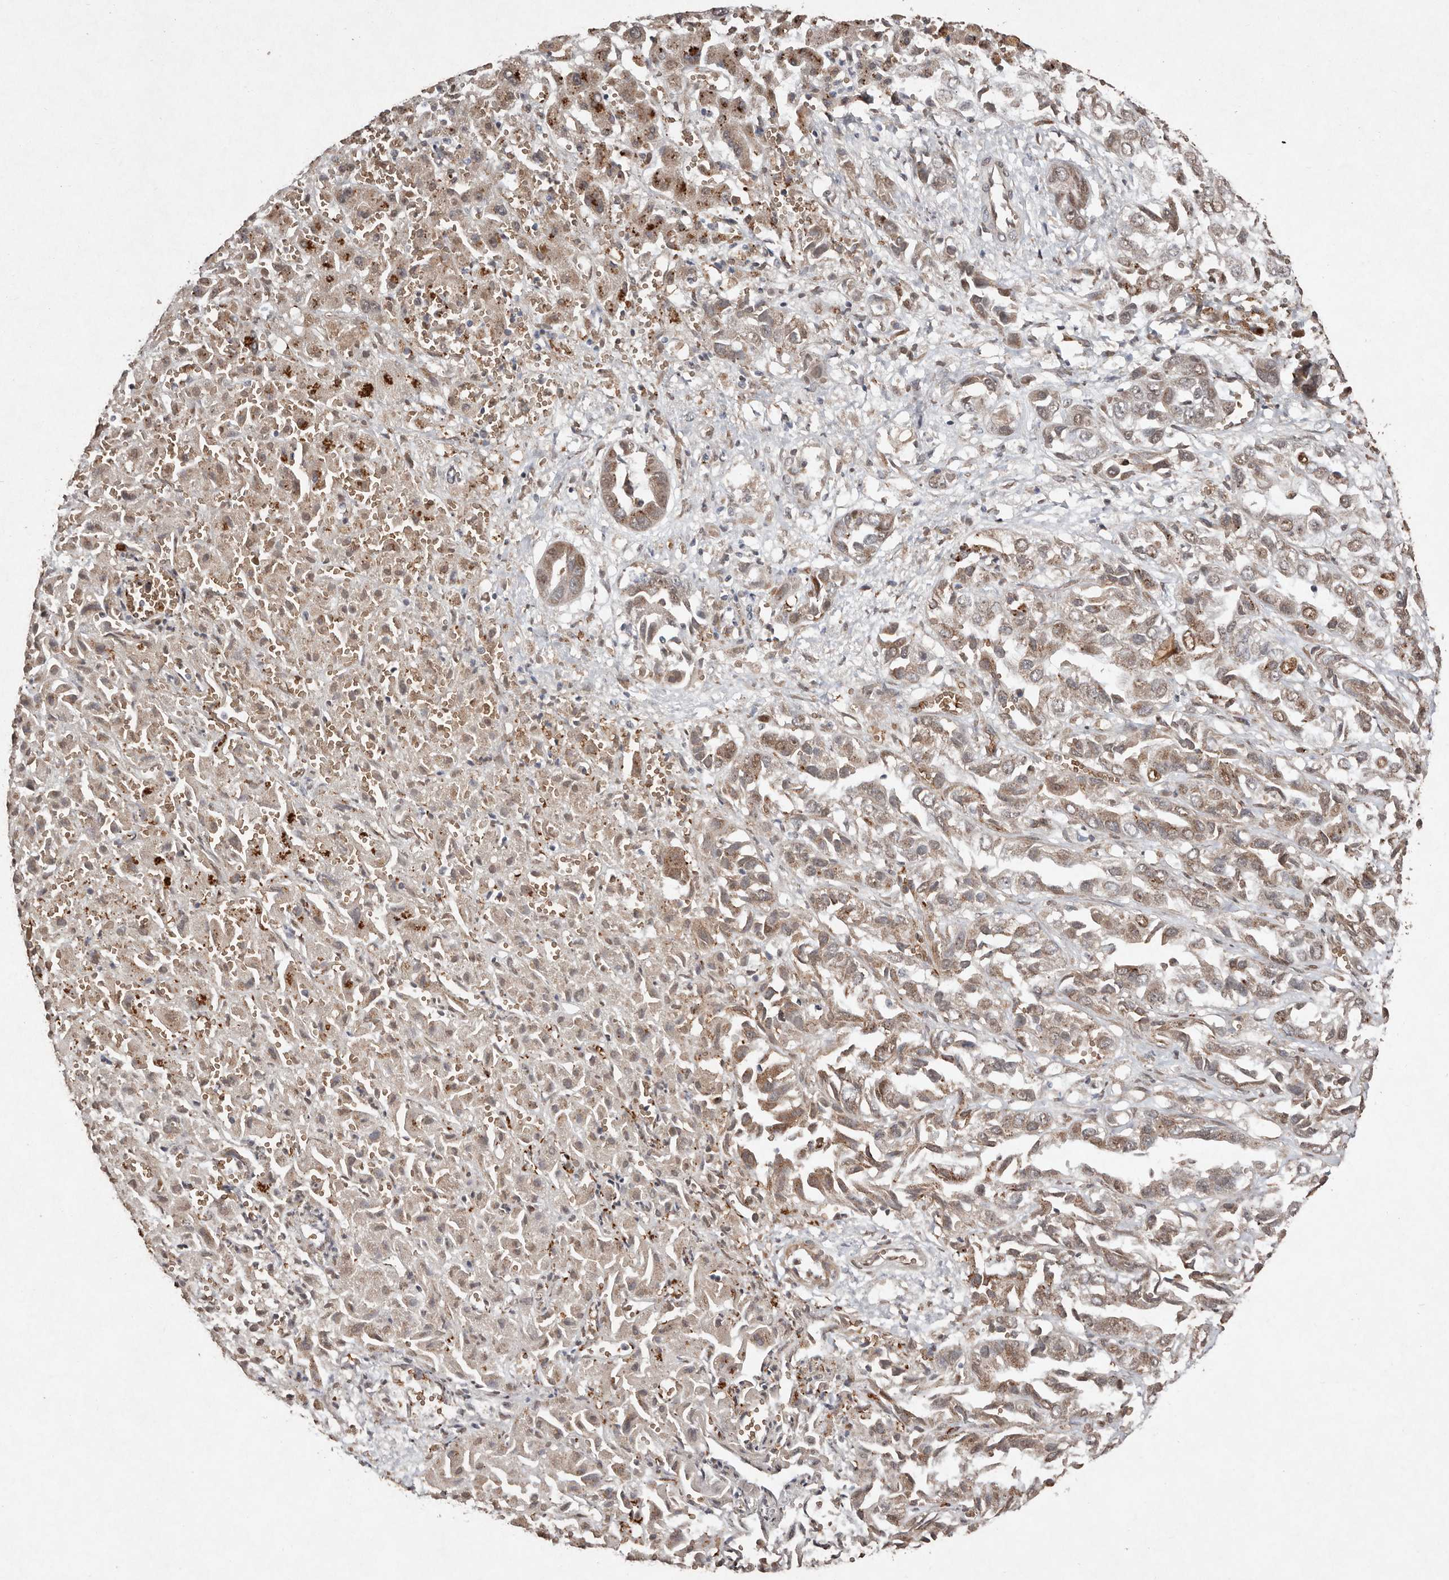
{"staining": {"intensity": "moderate", "quantity": ">75%", "location": "cytoplasmic/membranous,nuclear"}, "tissue": "liver cancer", "cell_type": "Tumor cells", "image_type": "cancer", "snomed": [{"axis": "morphology", "description": "Cholangiocarcinoma"}, {"axis": "topography", "description": "Liver"}], "caption": "High-power microscopy captured an immunohistochemistry photomicrograph of cholangiocarcinoma (liver), revealing moderate cytoplasmic/membranous and nuclear staining in about >75% of tumor cells.", "gene": "DIP2C", "patient": {"sex": "female", "age": 52}}